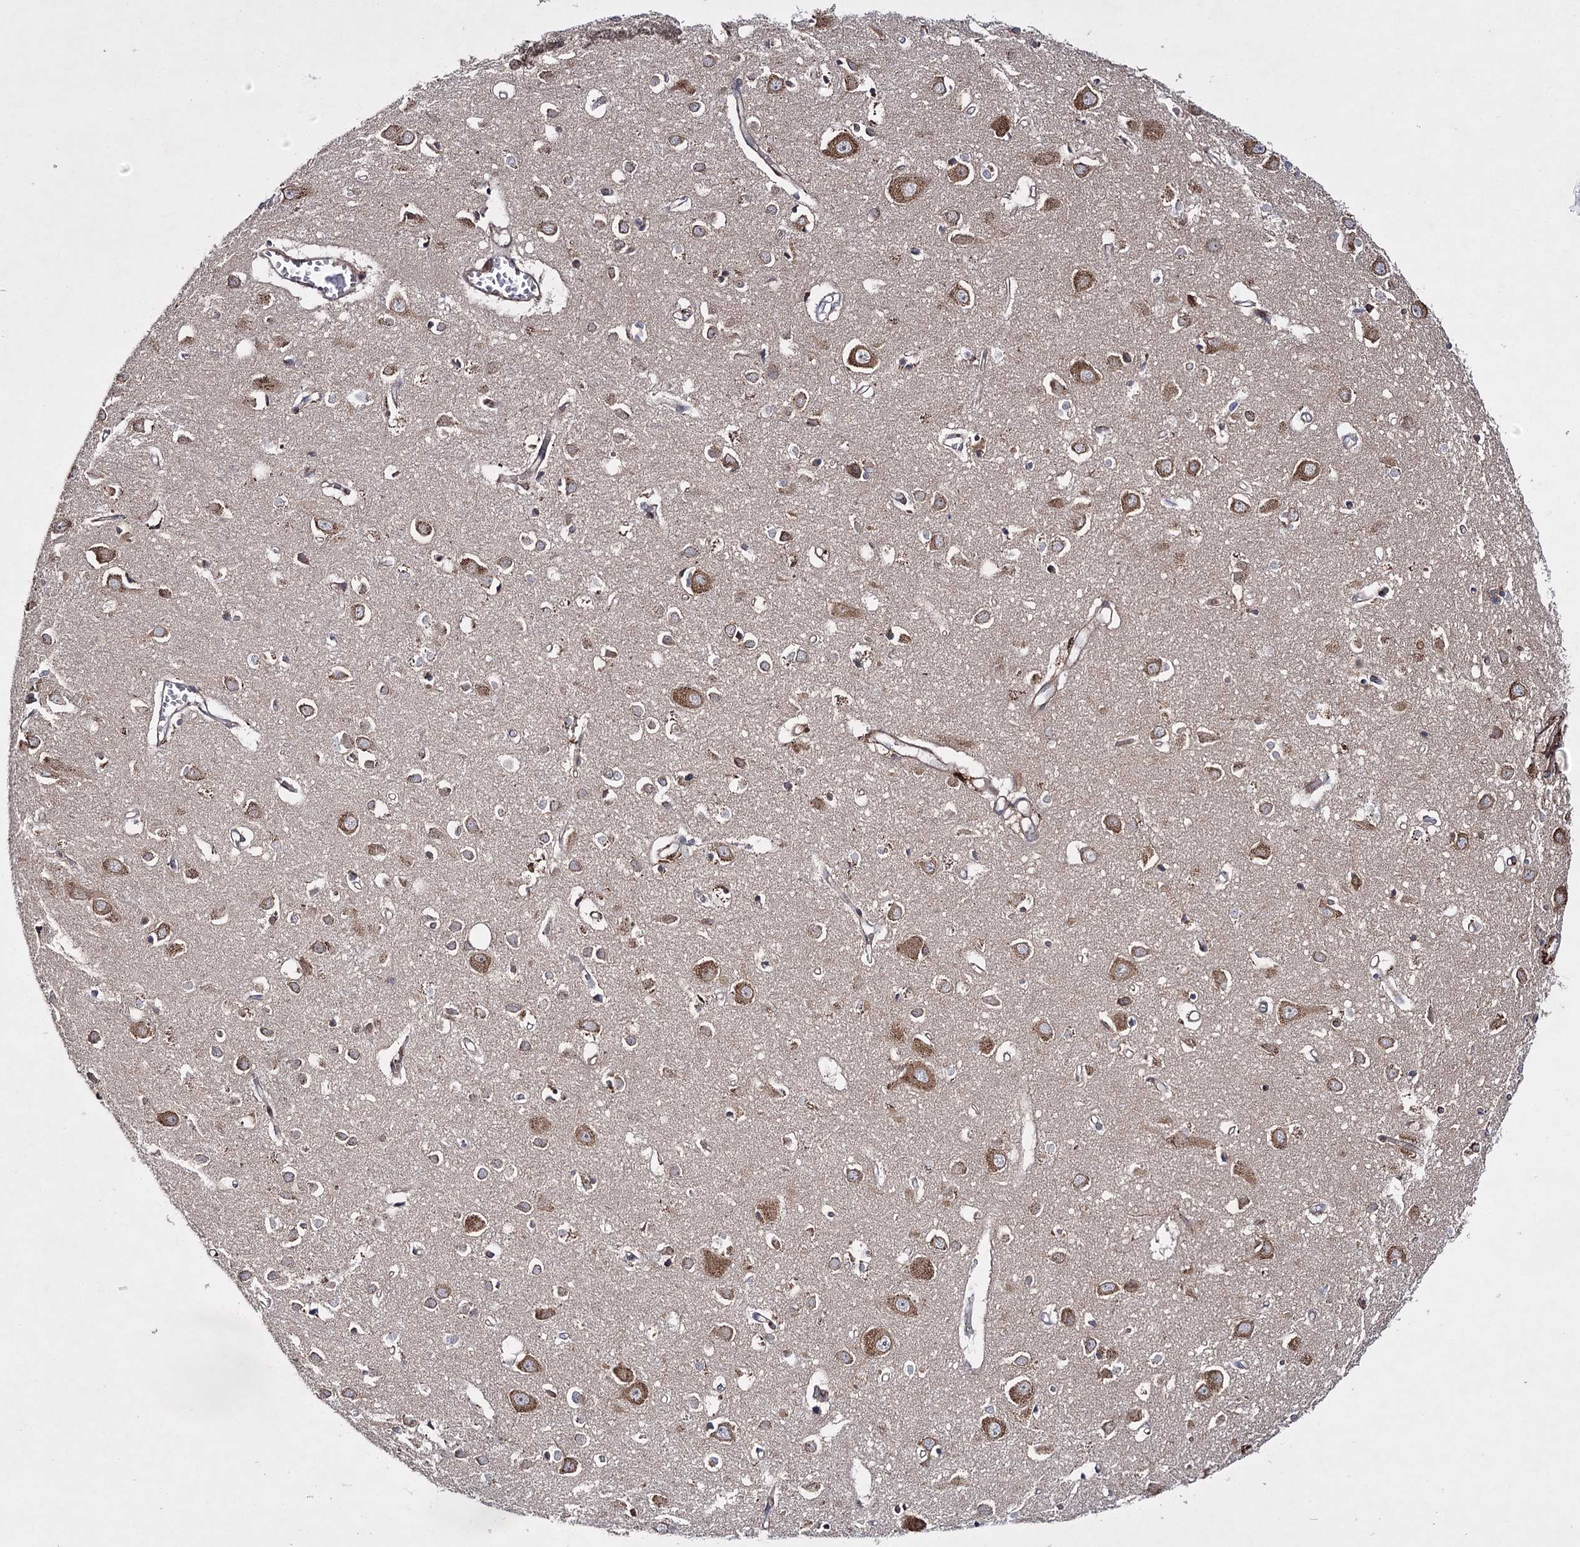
{"staining": {"intensity": "moderate", "quantity": "25%-75%", "location": "cytoplasmic/membranous"}, "tissue": "cerebral cortex", "cell_type": "Endothelial cells", "image_type": "normal", "snomed": [{"axis": "morphology", "description": "Normal tissue, NOS"}, {"axis": "topography", "description": "Cerebral cortex"}], "caption": "A histopathology image of human cerebral cortex stained for a protein exhibits moderate cytoplasmic/membranous brown staining in endothelial cells.", "gene": "HECTD2", "patient": {"sex": "female", "age": 64}}